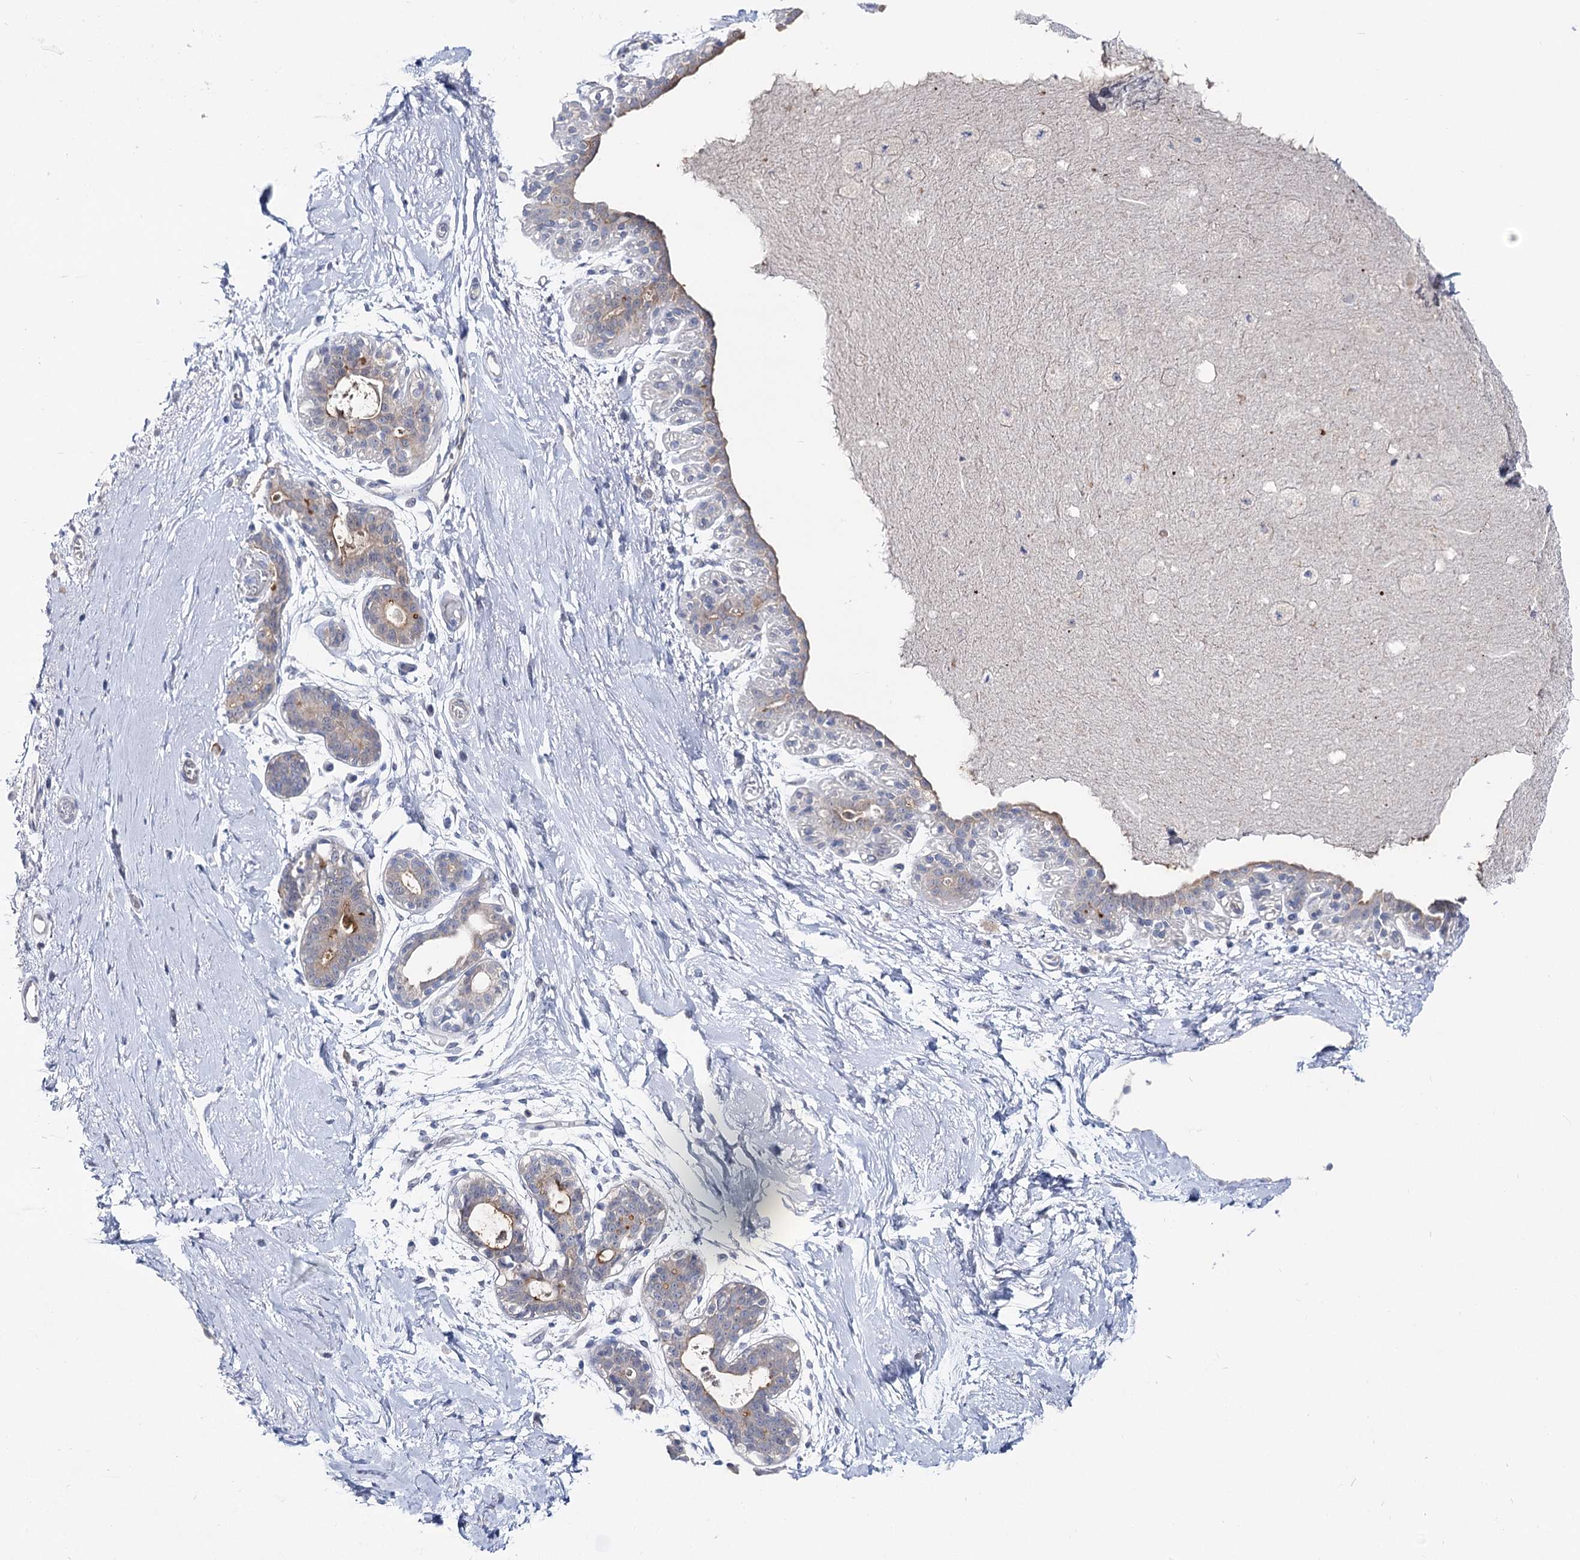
{"staining": {"intensity": "negative", "quantity": "none", "location": "none"}, "tissue": "breast", "cell_type": "Adipocytes", "image_type": "normal", "snomed": [{"axis": "morphology", "description": "Normal tissue, NOS"}, {"axis": "topography", "description": "Breast"}], "caption": "Adipocytes are negative for protein expression in benign human breast.", "gene": "UGP2", "patient": {"sex": "female", "age": 45}}